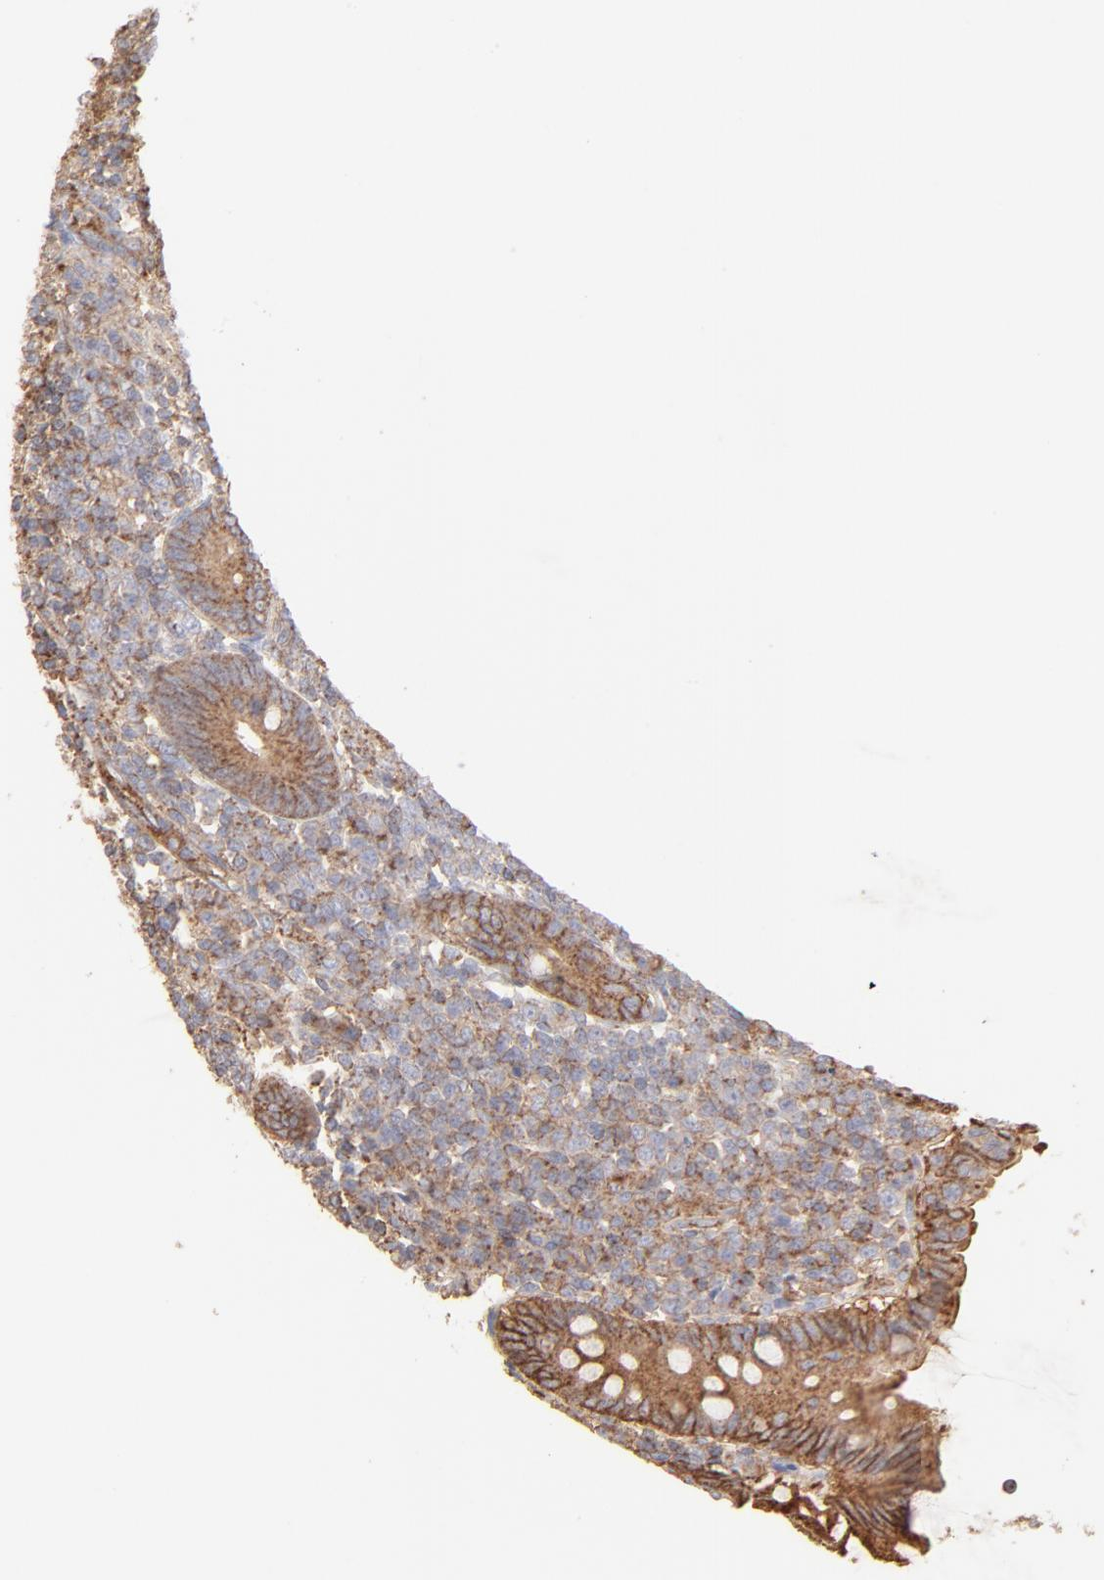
{"staining": {"intensity": "moderate", "quantity": ">75%", "location": "cytoplasmic/membranous"}, "tissue": "appendix", "cell_type": "Glandular cells", "image_type": "normal", "snomed": [{"axis": "morphology", "description": "Normal tissue, NOS"}, {"axis": "topography", "description": "Appendix"}], "caption": "IHC (DAB) staining of normal appendix exhibits moderate cytoplasmic/membranous protein staining in approximately >75% of glandular cells. Using DAB (brown) and hematoxylin (blue) stains, captured at high magnification using brightfield microscopy.", "gene": "CLTB", "patient": {"sex": "female", "age": 66}}